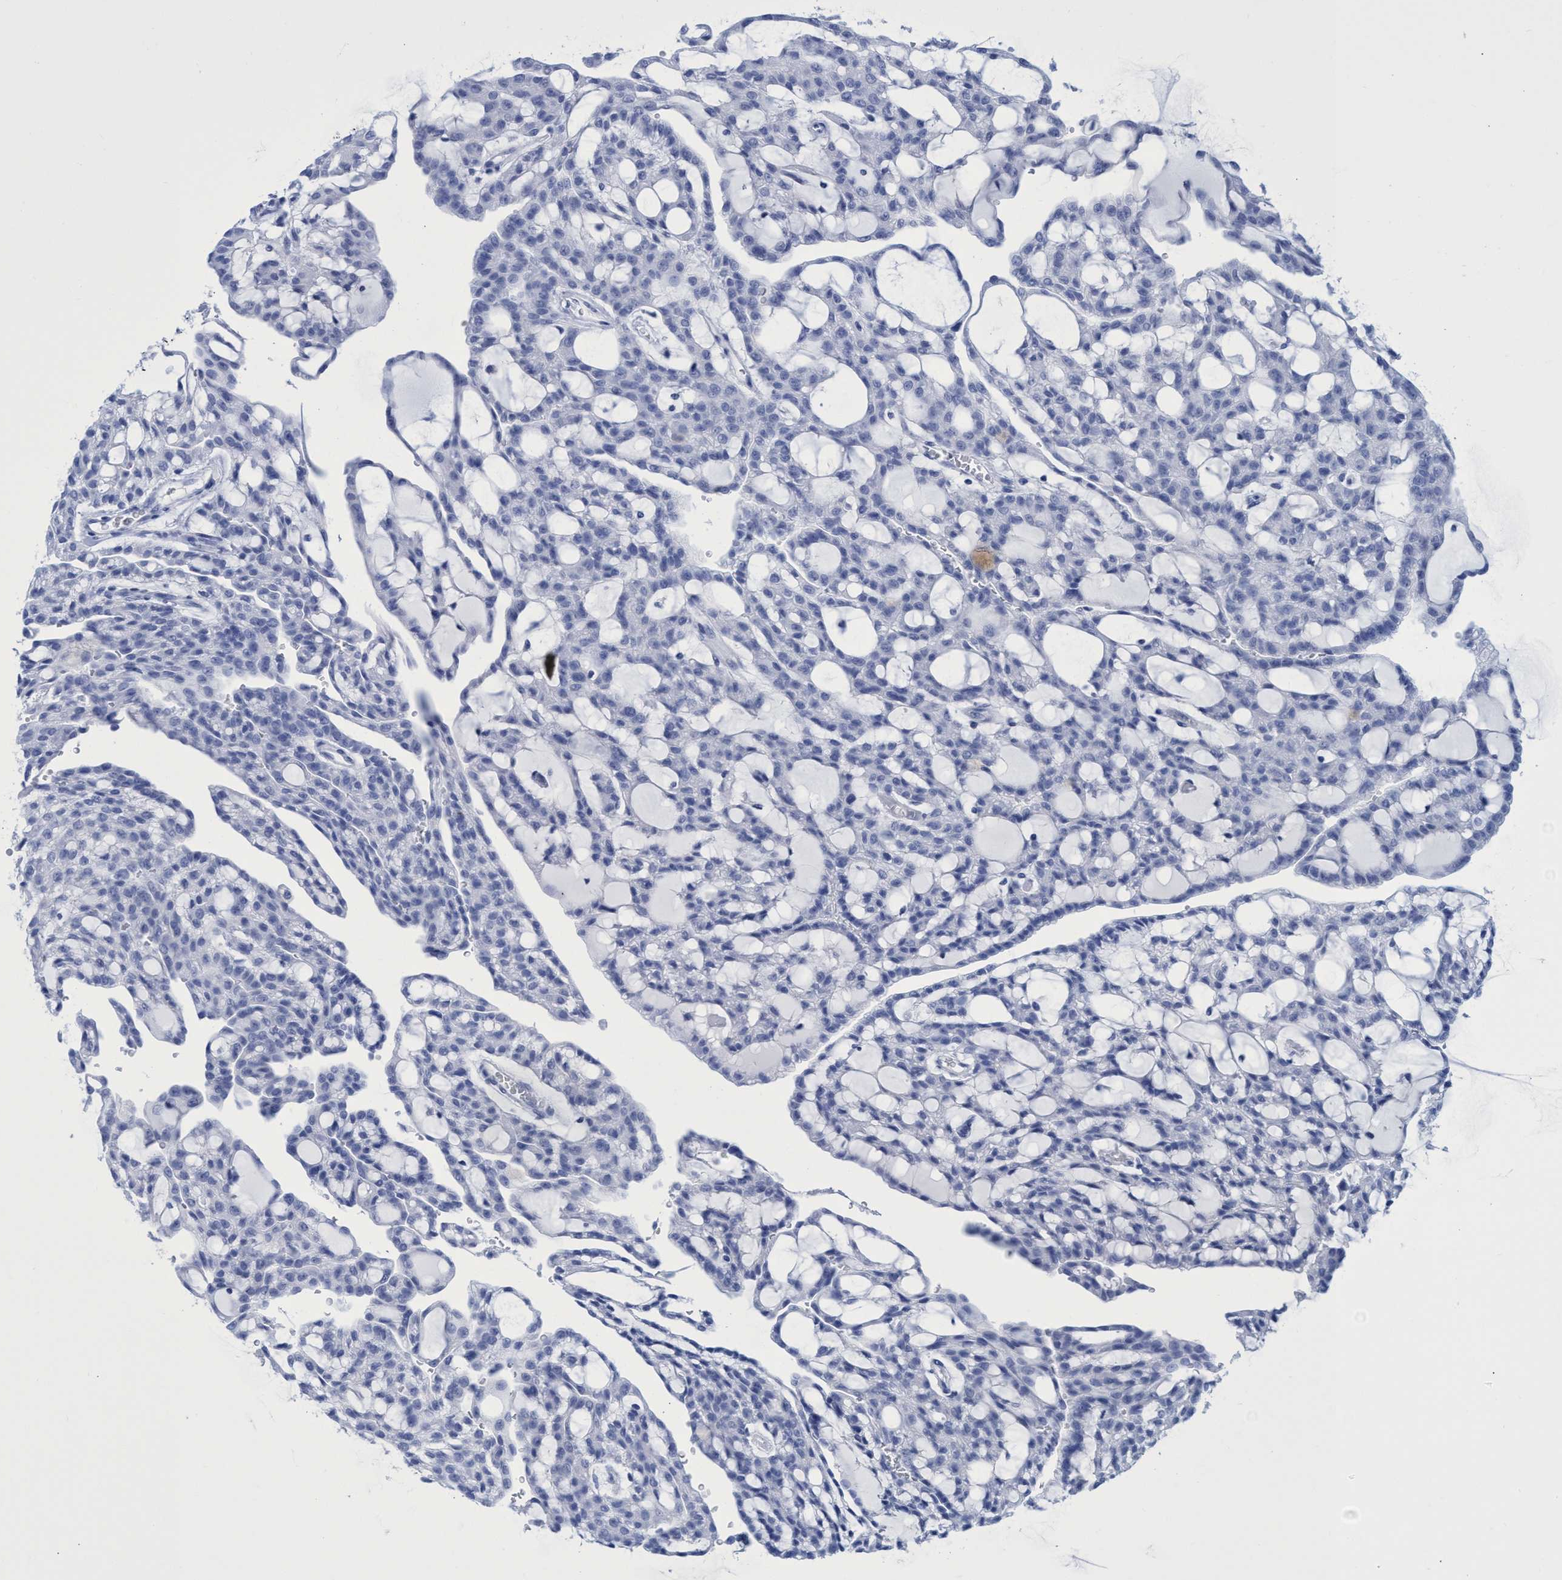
{"staining": {"intensity": "negative", "quantity": "none", "location": "none"}, "tissue": "renal cancer", "cell_type": "Tumor cells", "image_type": "cancer", "snomed": [{"axis": "morphology", "description": "Adenocarcinoma, NOS"}, {"axis": "topography", "description": "Kidney"}], "caption": "Renal cancer was stained to show a protein in brown. There is no significant expression in tumor cells.", "gene": "INSL6", "patient": {"sex": "male", "age": 63}}